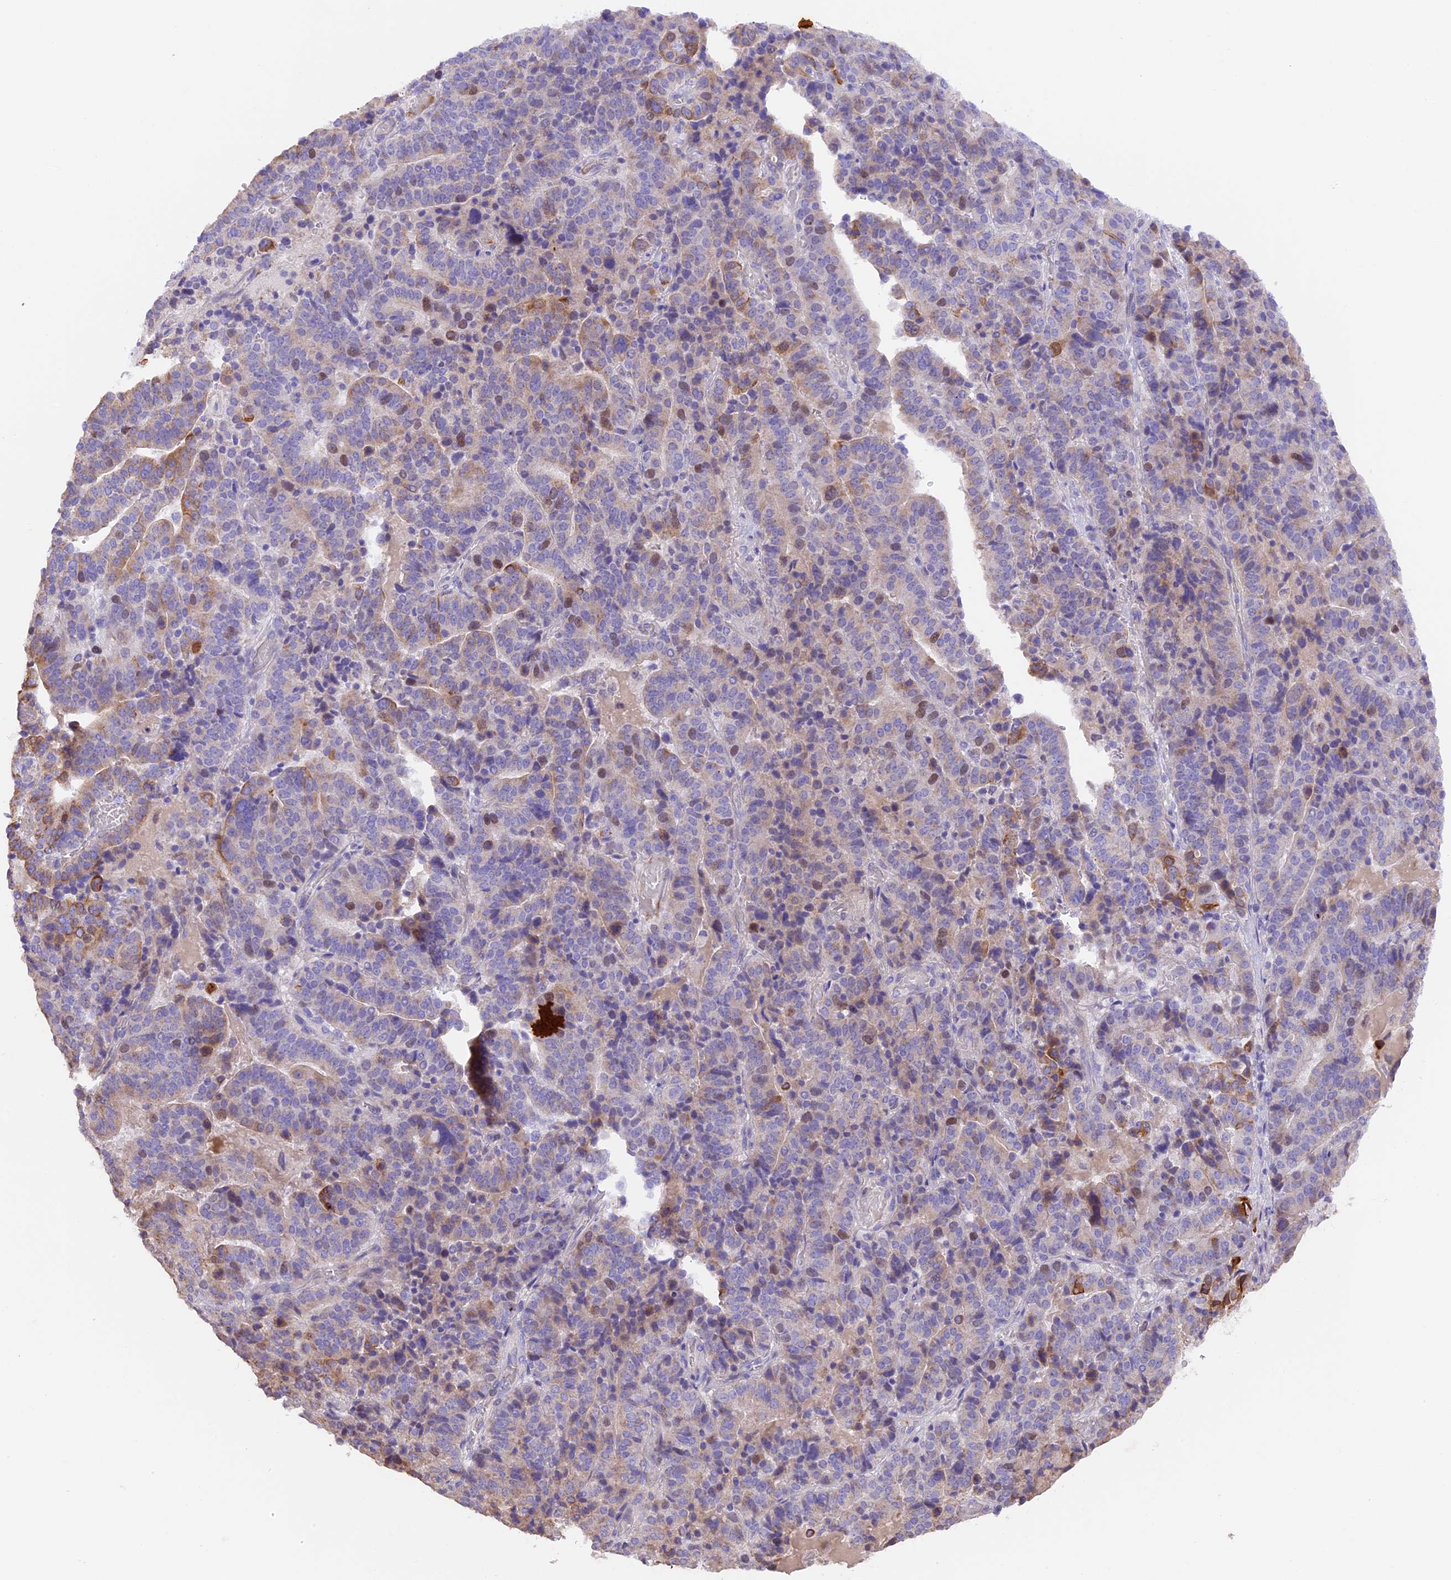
{"staining": {"intensity": "moderate", "quantity": "<25%", "location": "nuclear"}, "tissue": "stomach cancer", "cell_type": "Tumor cells", "image_type": "cancer", "snomed": [{"axis": "morphology", "description": "Adenocarcinoma, NOS"}, {"axis": "topography", "description": "Stomach"}], "caption": "Immunohistochemical staining of human adenocarcinoma (stomach) exhibits low levels of moderate nuclear positivity in about <25% of tumor cells. (DAB IHC, brown staining for protein, blue staining for nuclei).", "gene": "PKIA", "patient": {"sex": "male", "age": 48}}